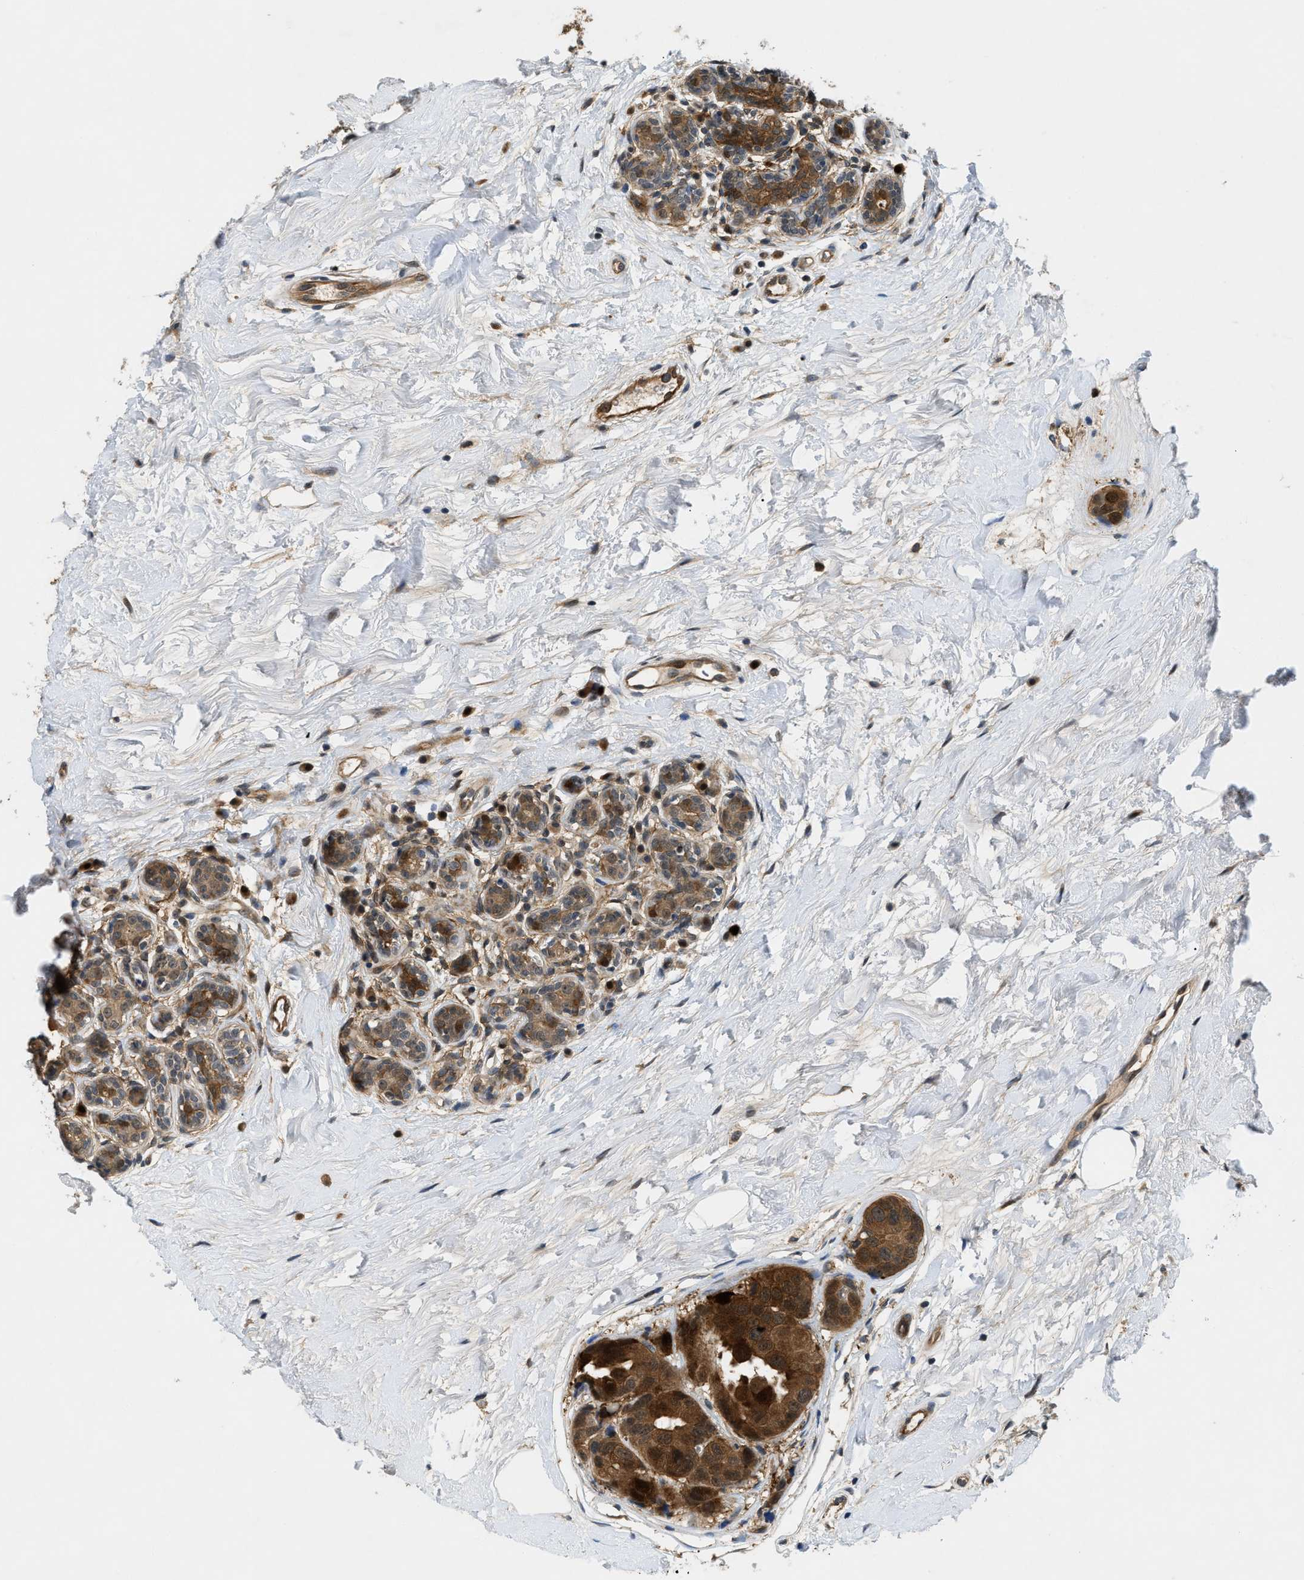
{"staining": {"intensity": "moderate", "quantity": ">75%", "location": "cytoplasmic/membranous,nuclear"}, "tissue": "breast cancer", "cell_type": "Tumor cells", "image_type": "cancer", "snomed": [{"axis": "morphology", "description": "Normal tissue, NOS"}, {"axis": "morphology", "description": "Duct carcinoma"}, {"axis": "topography", "description": "Breast"}], "caption": "Immunohistochemical staining of breast cancer exhibits medium levels of moderate cytoplasmic/membranous and nuclear protein positivity in about >75% of tumor cells.", "gene": "TRAK2", "patient": {"sex": "female", "age": 39}}